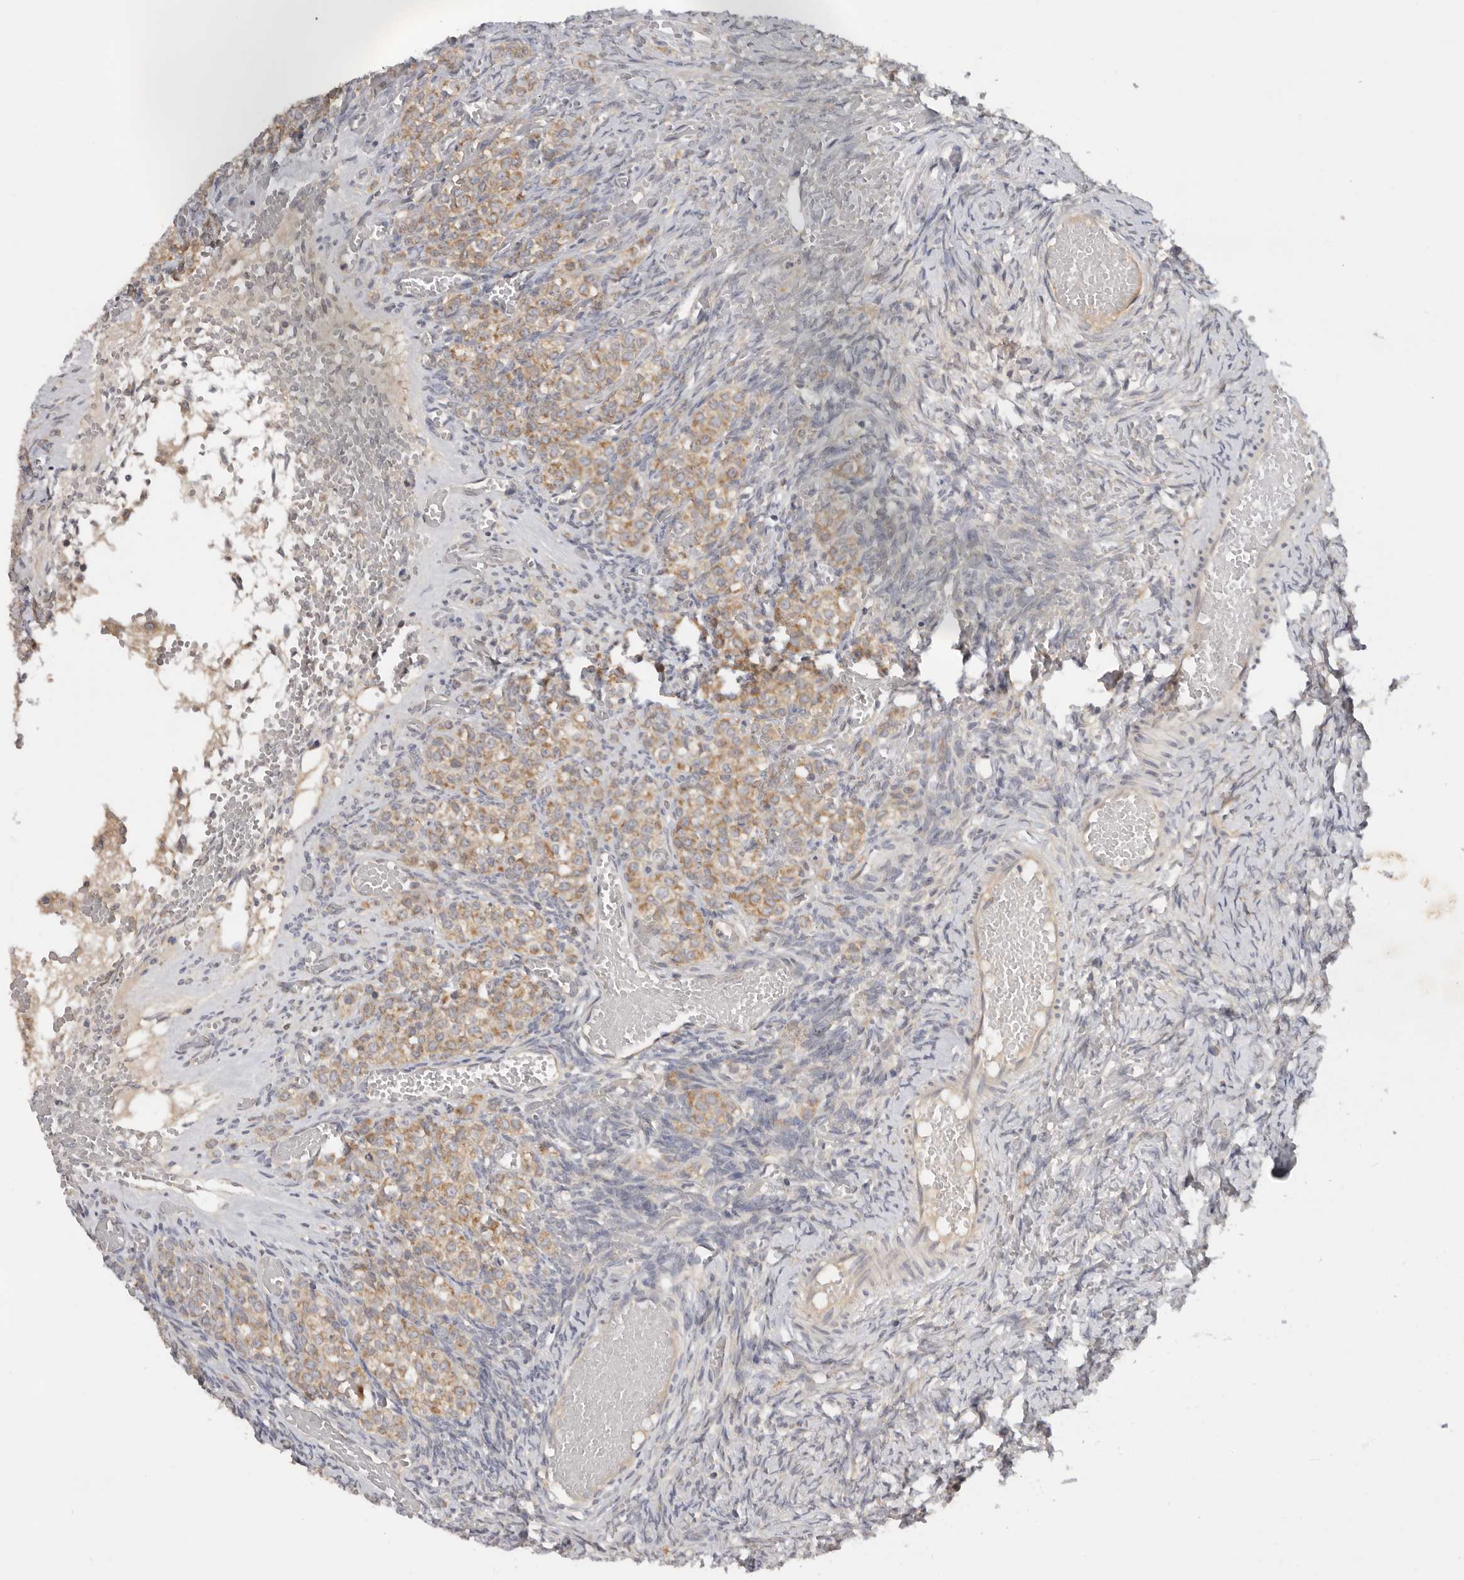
{"staining": {"intensity": "weak", "quantity": "<25%", "location": "cytoplasmic/membranous"}, "tissue": "ovary", "cell_type": "Ovarian stroma cells", "image_type": "normal", "snomed": [{"axis": "morphology", "description": "Adenocarcinoma, NOS"}, {"axis": "topography", "description": "Endometrium"}], "caption": "An immunohistochemistry micrograph of benign ovary is shown. There is no staining in ovarian stroma cells of ovary. Brightfield microscopy of immunohistochemistry (IHC) stained with DAB (brown) and hematoxylin (blue), captured at high magnification.", "gene": "PPP1R42", "patient": {"sex": "female", "age": 32}}